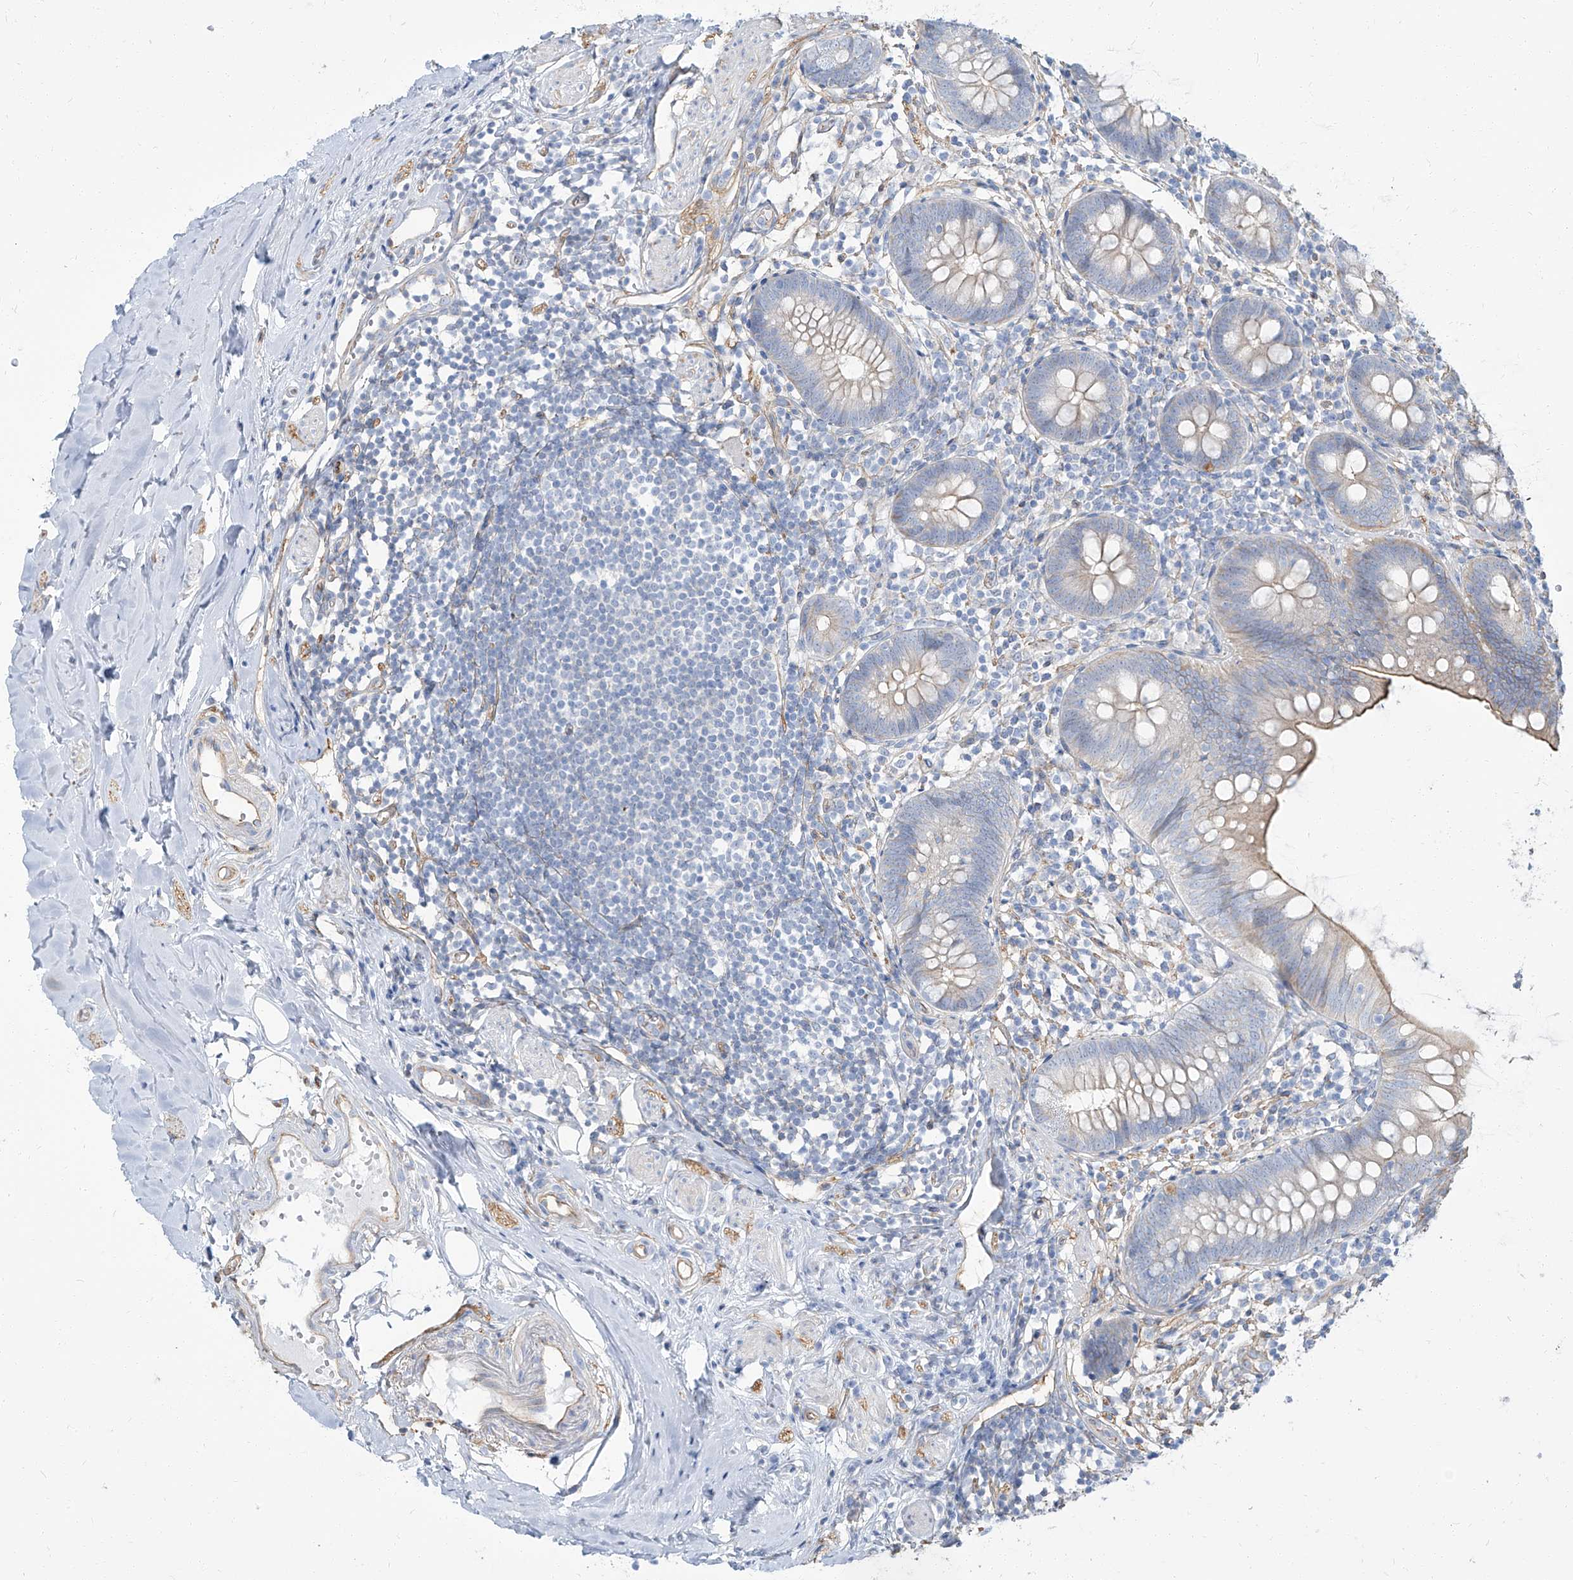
{"staining": {"intensity": "moderate", "quantity": "<25%", "location": "cytoplasmic/membranous"}, "tissue": "appendix", "cell_type": "Glandular cells", "image_type": "normal", "snomed": [{"axis": "morphology", "description": "Normal tissue, NOS"}, {"axis": "topography", "description": "Appendix"}], "caption": "Immunohistochemical staining of unremarkable appendix demonstrates low levels of moderate cytoplasmic/membranous positivity in approximately <25% of glandular cells.", "gene": "TXLNB", "patient": {"sex": "female", "age": 62}}